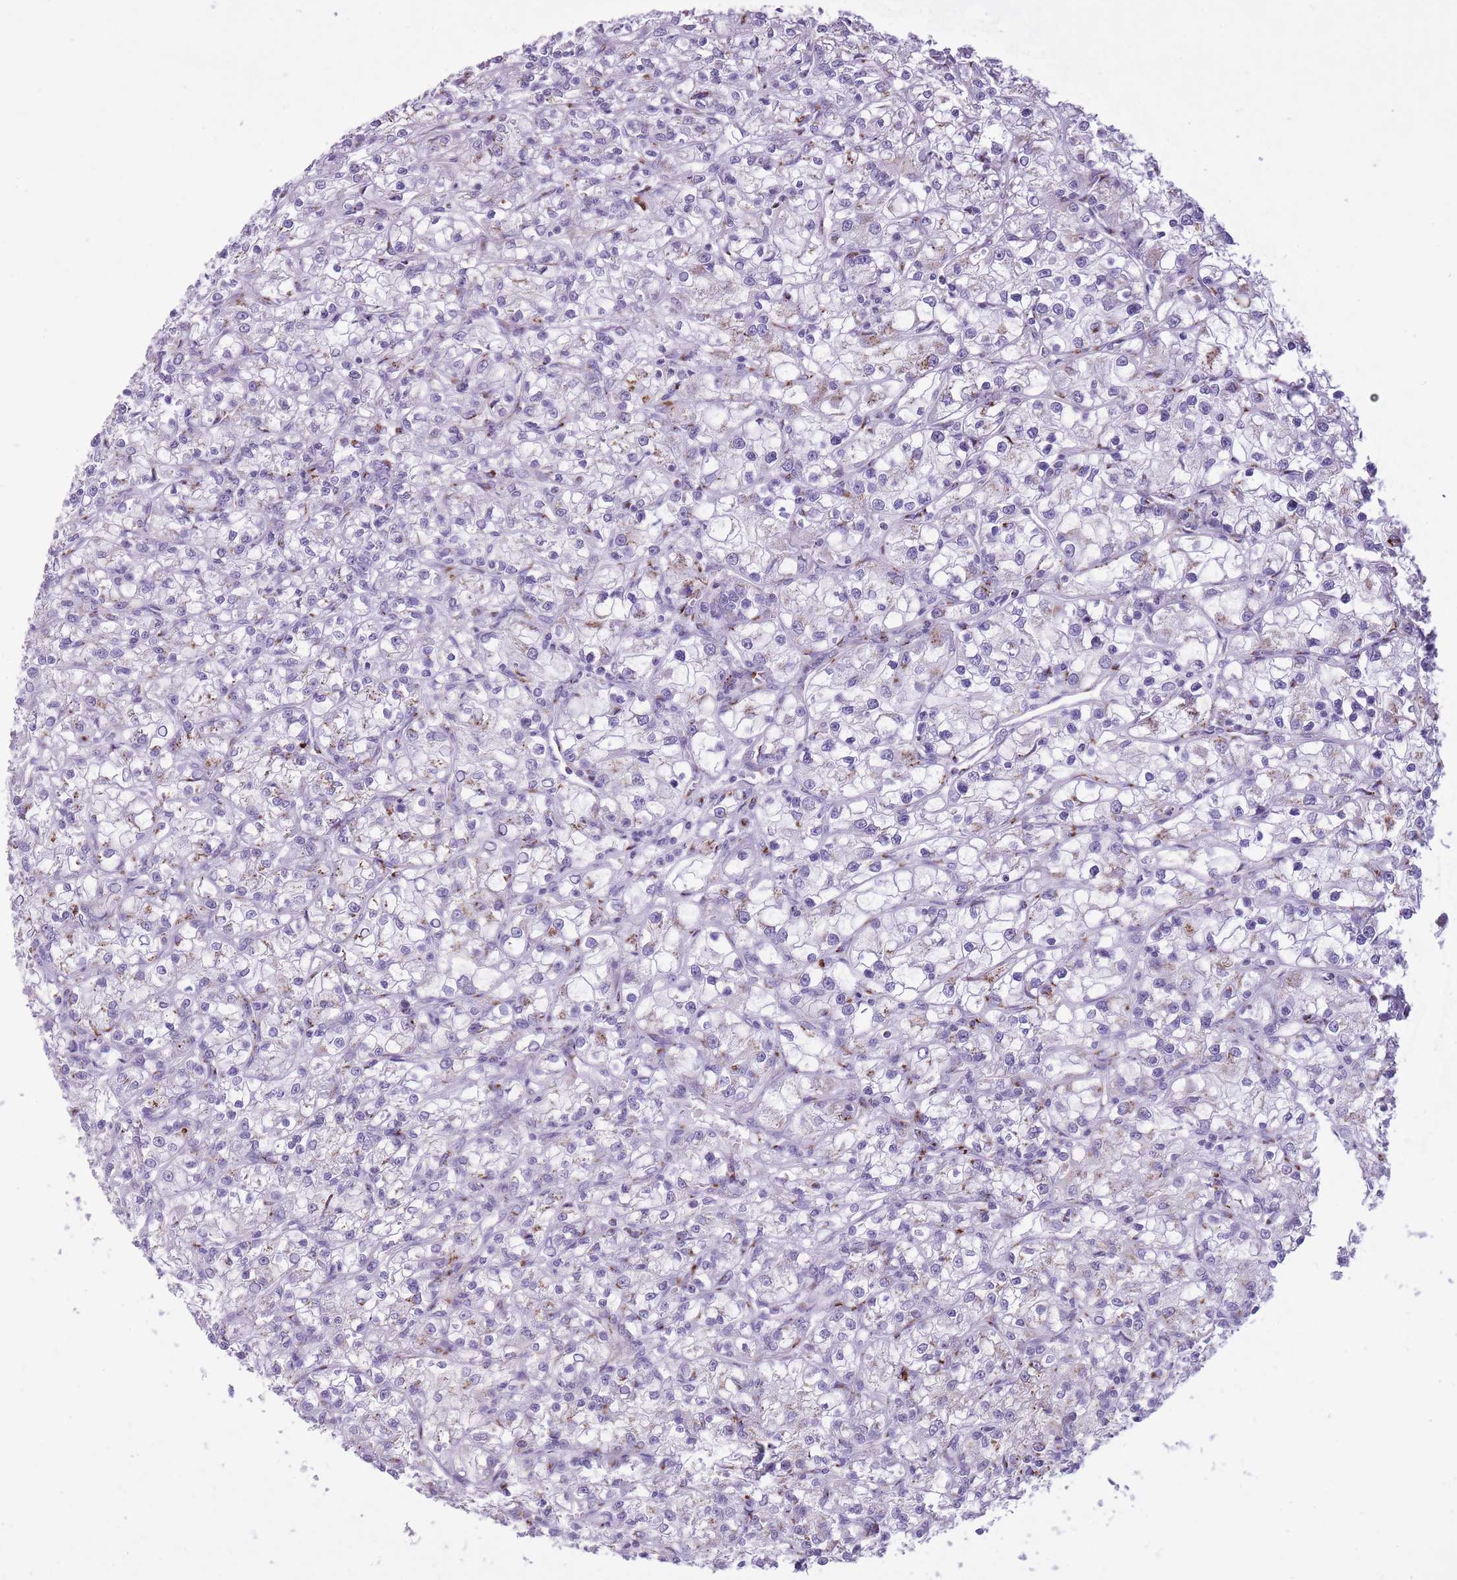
{"staining": {"intensity": "moderate", "quantity": "<25%", "location": "cytoplasmic/membranous"}, "tissue": "renal cancer", "cell_type": "Tumor cells", "image_type": "cancer", "snomed": [{"axis": "morphology", "description": "Adenocarcinoma, NOS"}, {"axis": "topography", "description": "Kidney"}], "caption": "Immunohistochemical staining of human renal adenocarcinoma demonstrates low levels of moderate cytoplasmic/membranous expression in approximately <25% of tumor cells. Nuclei are stained in blue.", "gene": "B4GALT2", "patient": {"sex": "female", "age": 59}}